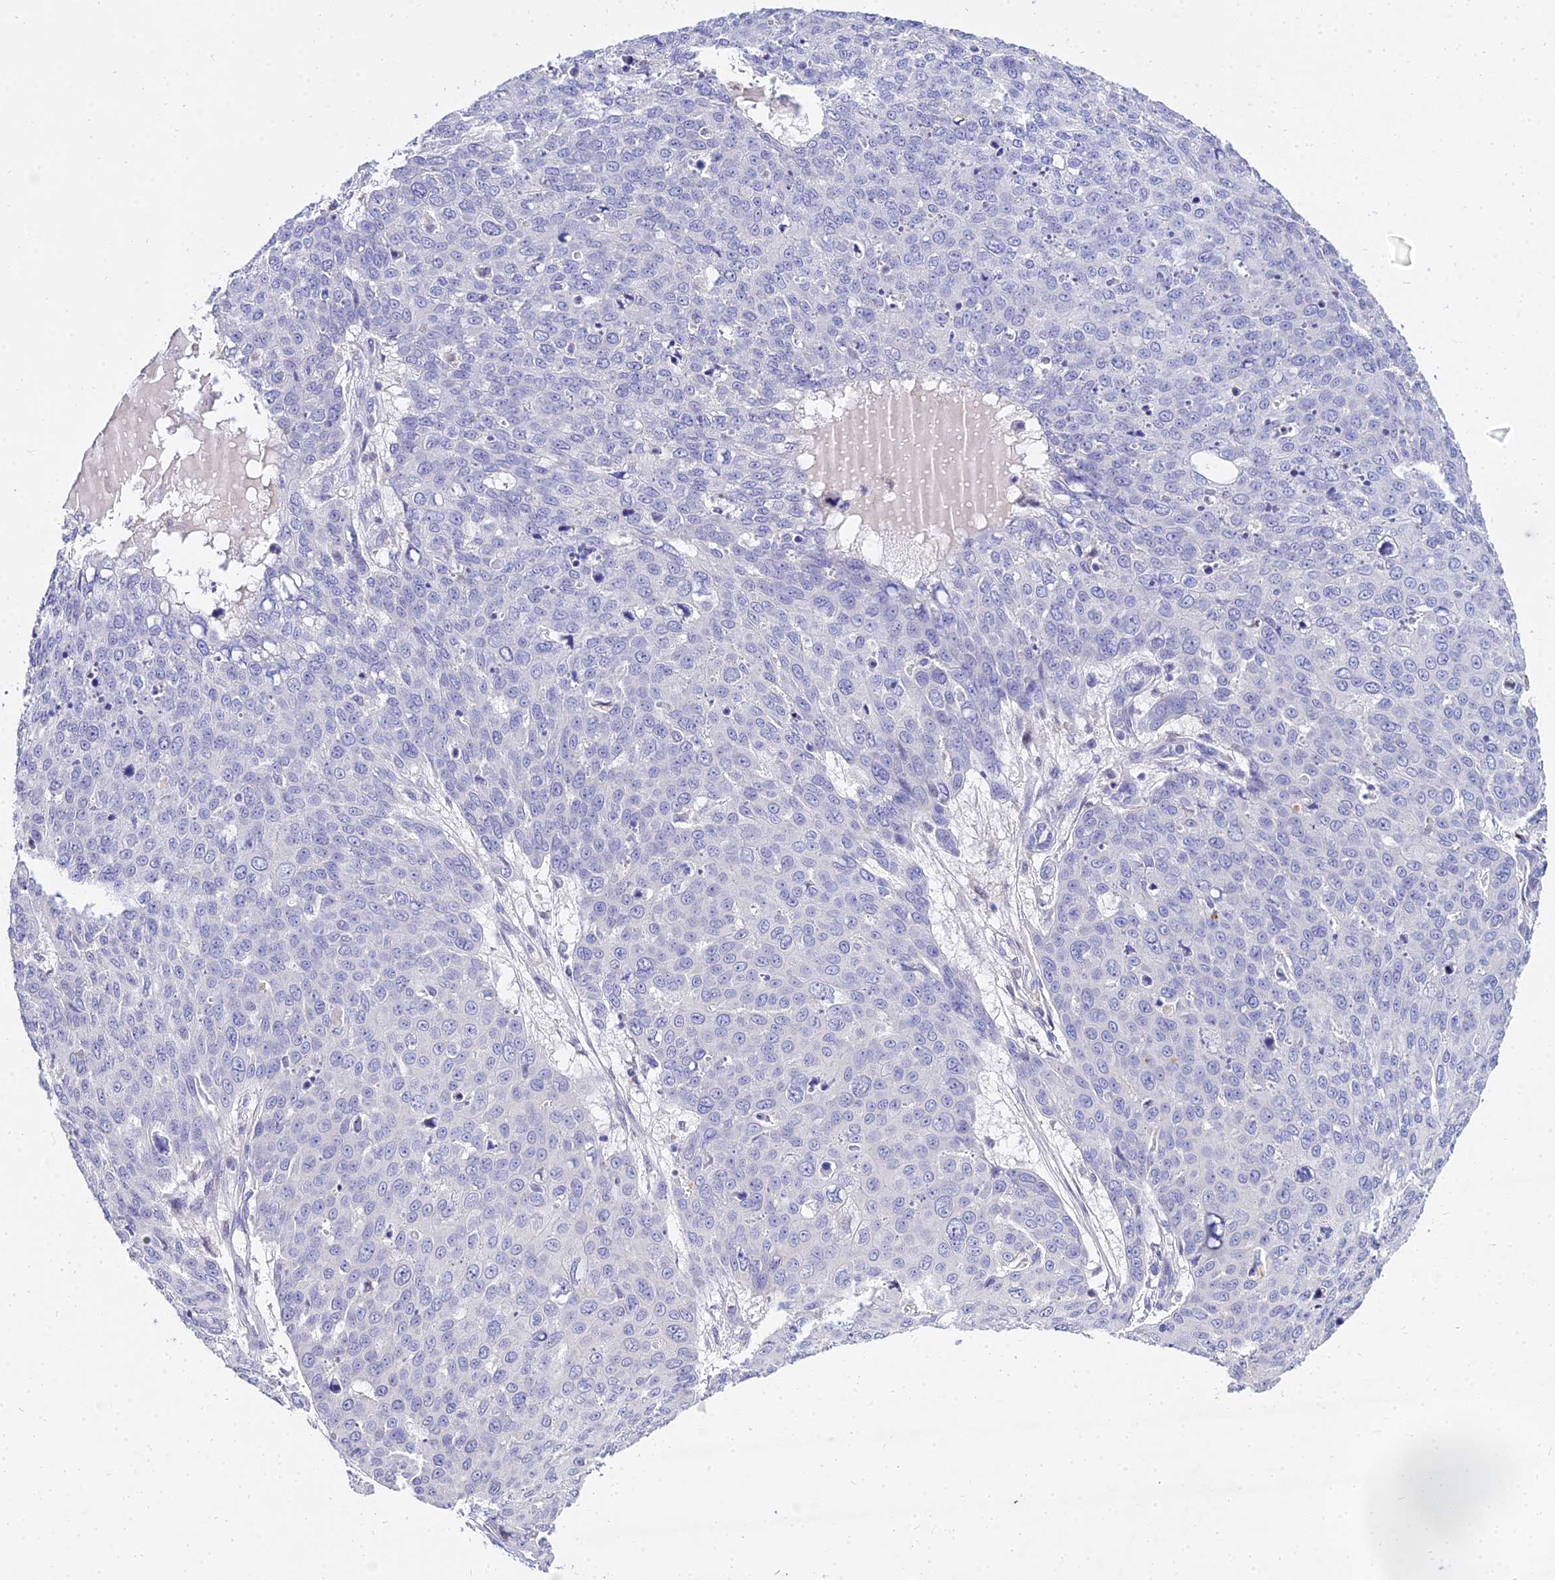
{"staining": {"intensity": "negative", "quantity": "none", "location": "none"}, "tissue": "skin cancer", "cell_type": "Tumor cells", "image_type": "cancer", "snomed": [{"axis": "morphology", "description": "Squamous cell carcinoma, NOS"}, {"axis": "topography", "description": "Skin"}], "caption": "An image of skin squamous cell carcinoma stained for a protein displays no brown staining in tumor cells. (DAB IHC, high magnification).", "gene": "VWC2L", "patient": {"sex": "male", "age": 71}}